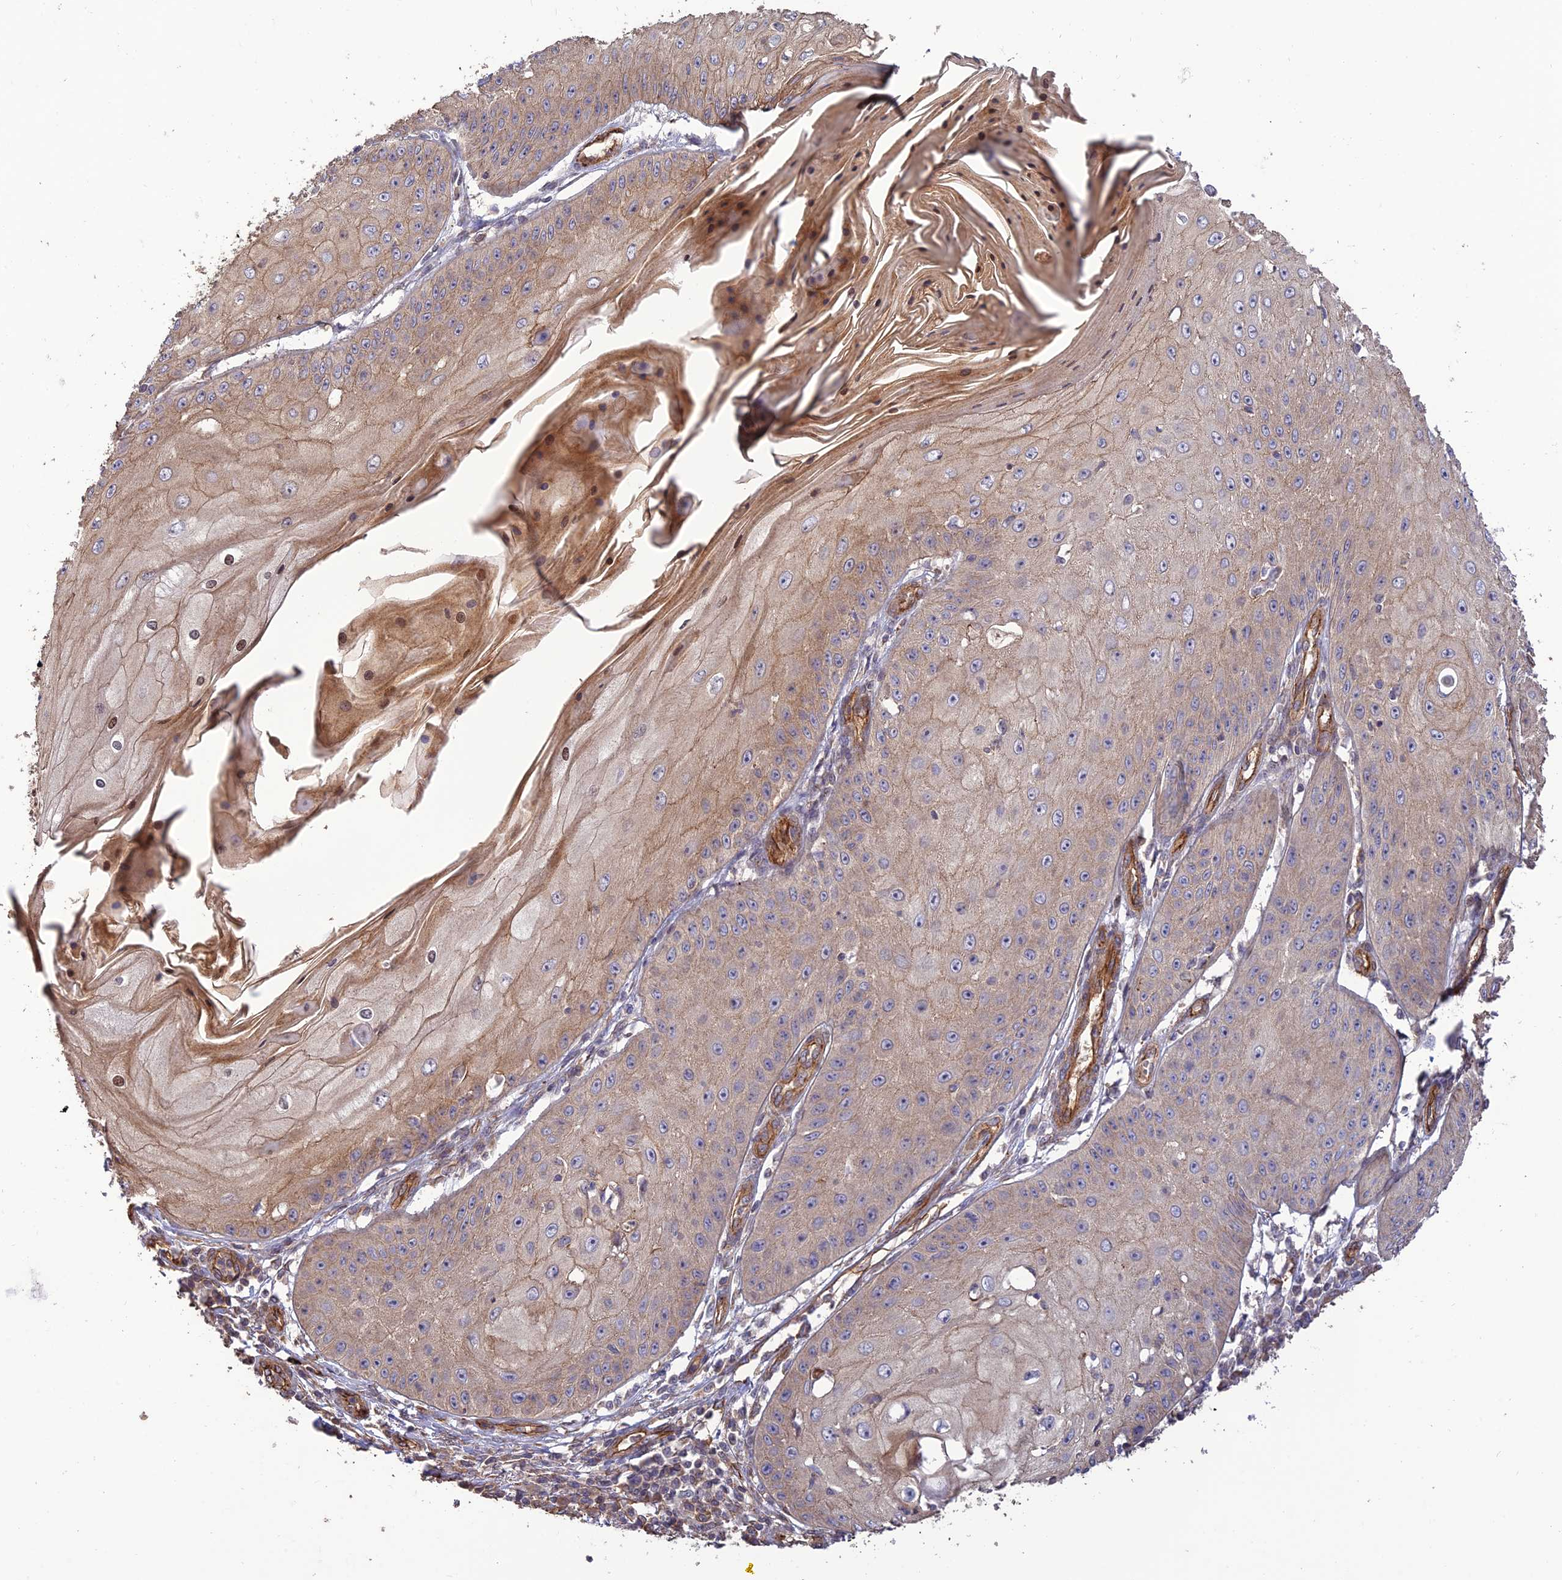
{"staining": {"intensity": "weak", "quantity": "25%-75%", "location": "cytoplasmic/membranous"}, "tissue": "skin cancer", "cell_type": "Tumor cells", "image_type": "cancer", "snomed": [{"axis": "morphology", "description": "Squamous cell carcinoma, NOS"}, {"axis": "topography", "description": "Skin"}], "caption": "Protein expression by immunohistochemistry (IHC) demonstrates weak cytoplasmic/membranous staining in about 25%-75% of tumor cells in squamous cell carcinoma (skin).", "gene": "HOMER2", "patient": {"sex": "male", "age": 70}}